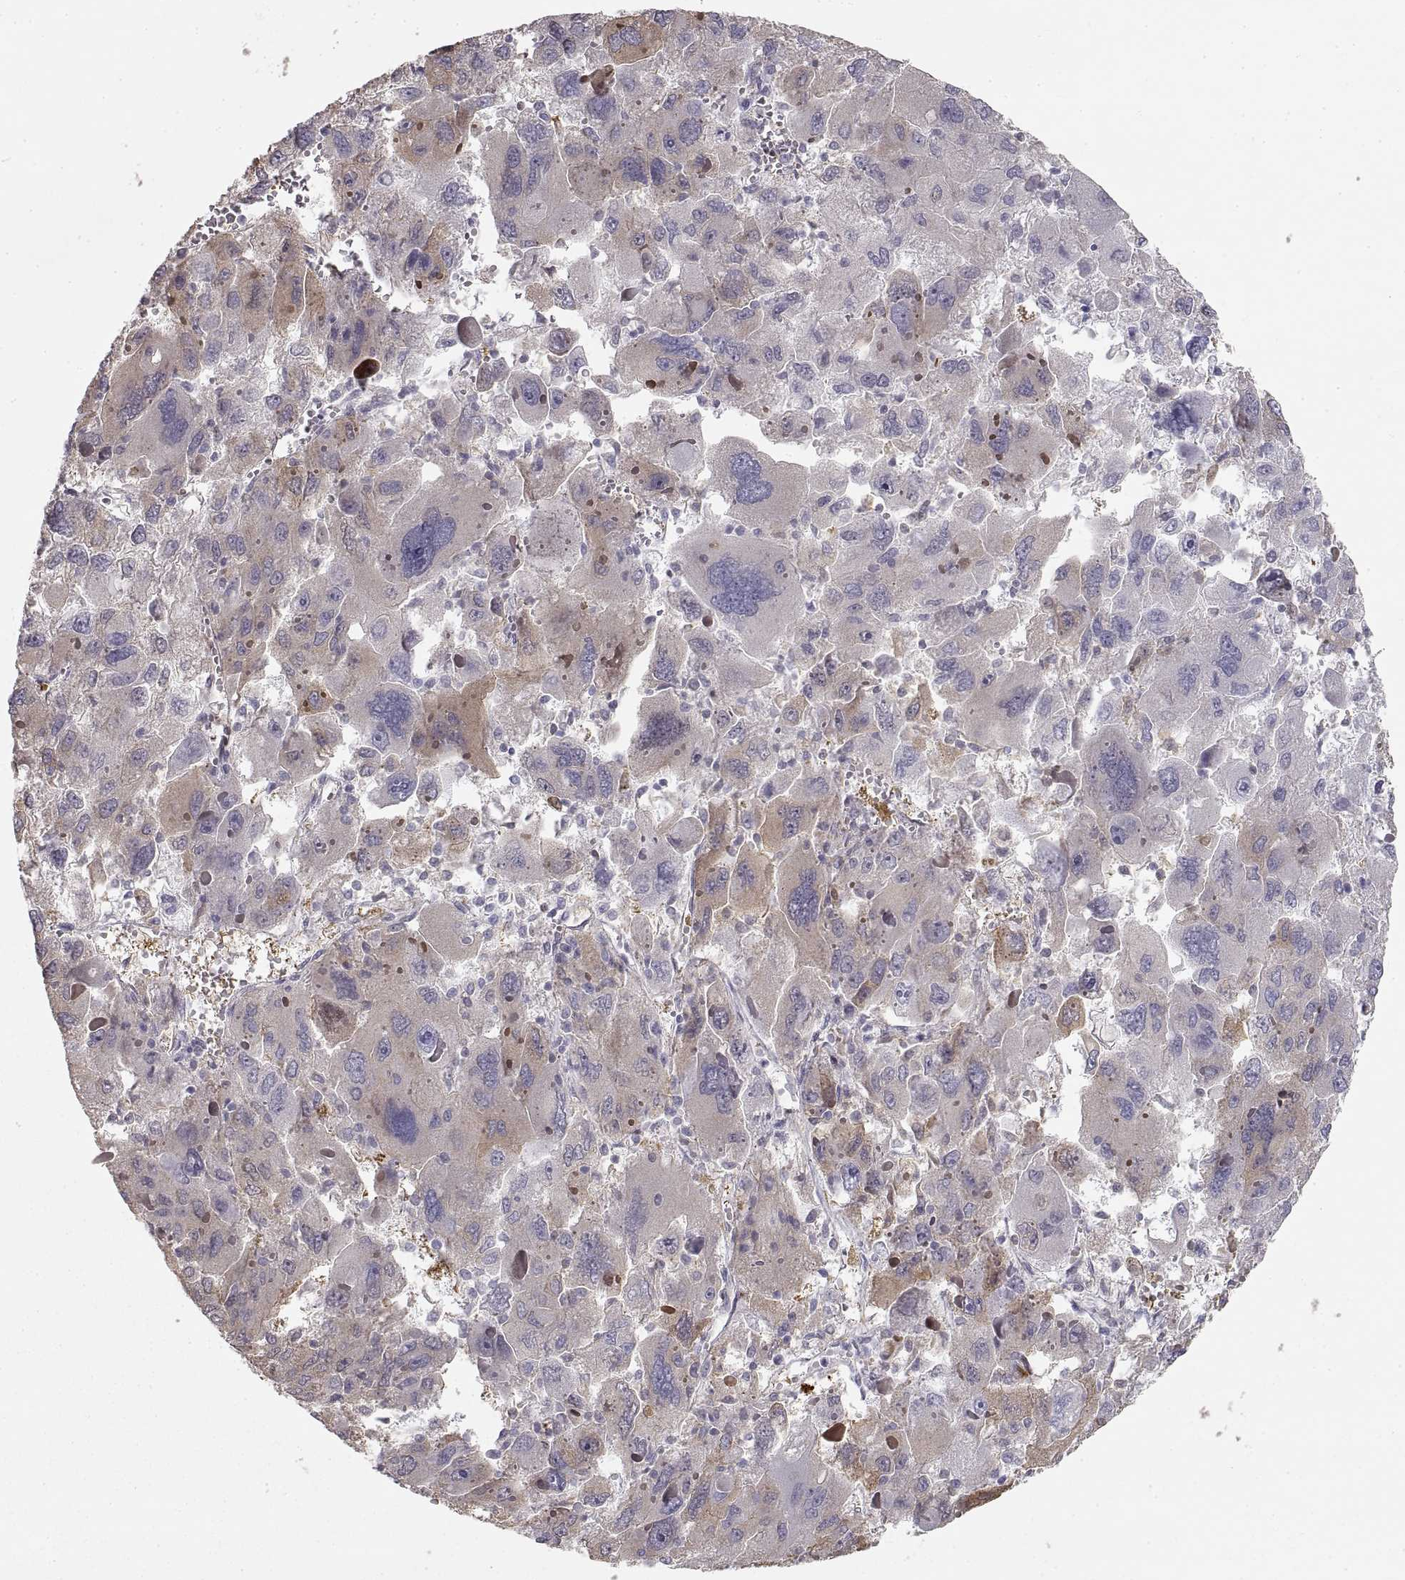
{"staining": {"intensity": "moderate", "quantity": "<25%", "location": "cytoplasmic/membranous"}, "tissue": "liver cancer", "cell_type": "Tumor cells", "image_type": "cancer", "snomed": [{"axis": "morphology", "description": "Carcinoma, Hepatocellular, NOS"}, {"axis": "topography", "description": "Liver"}], "caption": "DAB immunohistochemical staining of human liver hepatocellular carcinoma displays moderate cytoplasmic/membranous protein expression in about <25% of tumor cells.", "gene": "HSP90AB1", "patient": {"sex": "female", "age": 41}}